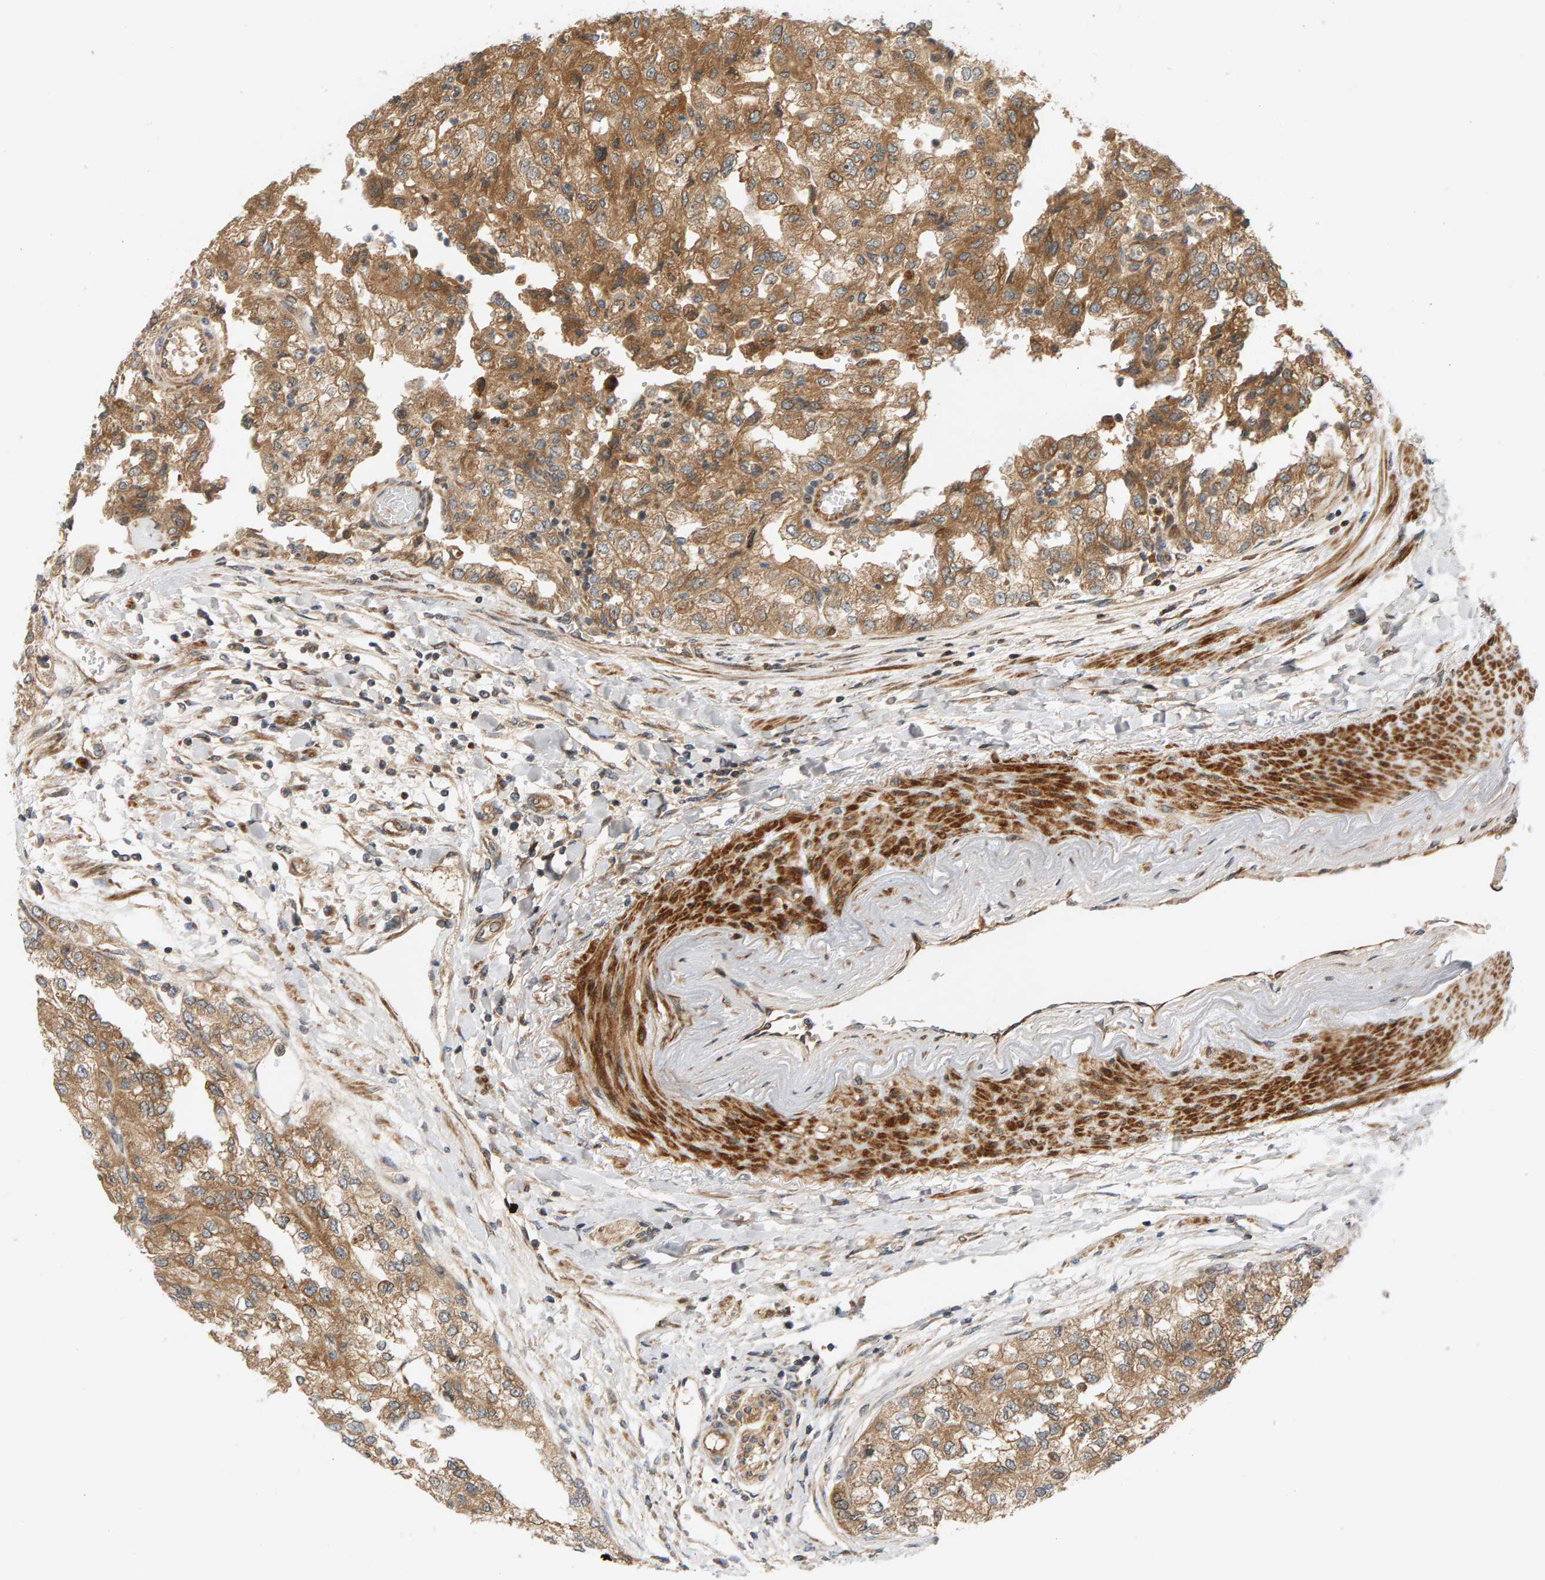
{"staining": {"intensity": "moderate", "quantity": ">75%", "location": "cytoplasmic/membranous"}, "tissue": "renal cancer", "cell_type": "Tumor cells", "image_type": "cancer", "snomed": [{"axis": "morphology", "description": "Adenocarcinoma, NOS"}, {"axis": "topography", "description": "Kidney"}], "caption": "Renal adenocarcinoma stained for a protein (brown) shows moderate cytoplasmic/membranous positive positivity in approximately >75% of tumor cells.", "gene": "BAHCC1", "patient": {"sex": "female", "age": 54}}